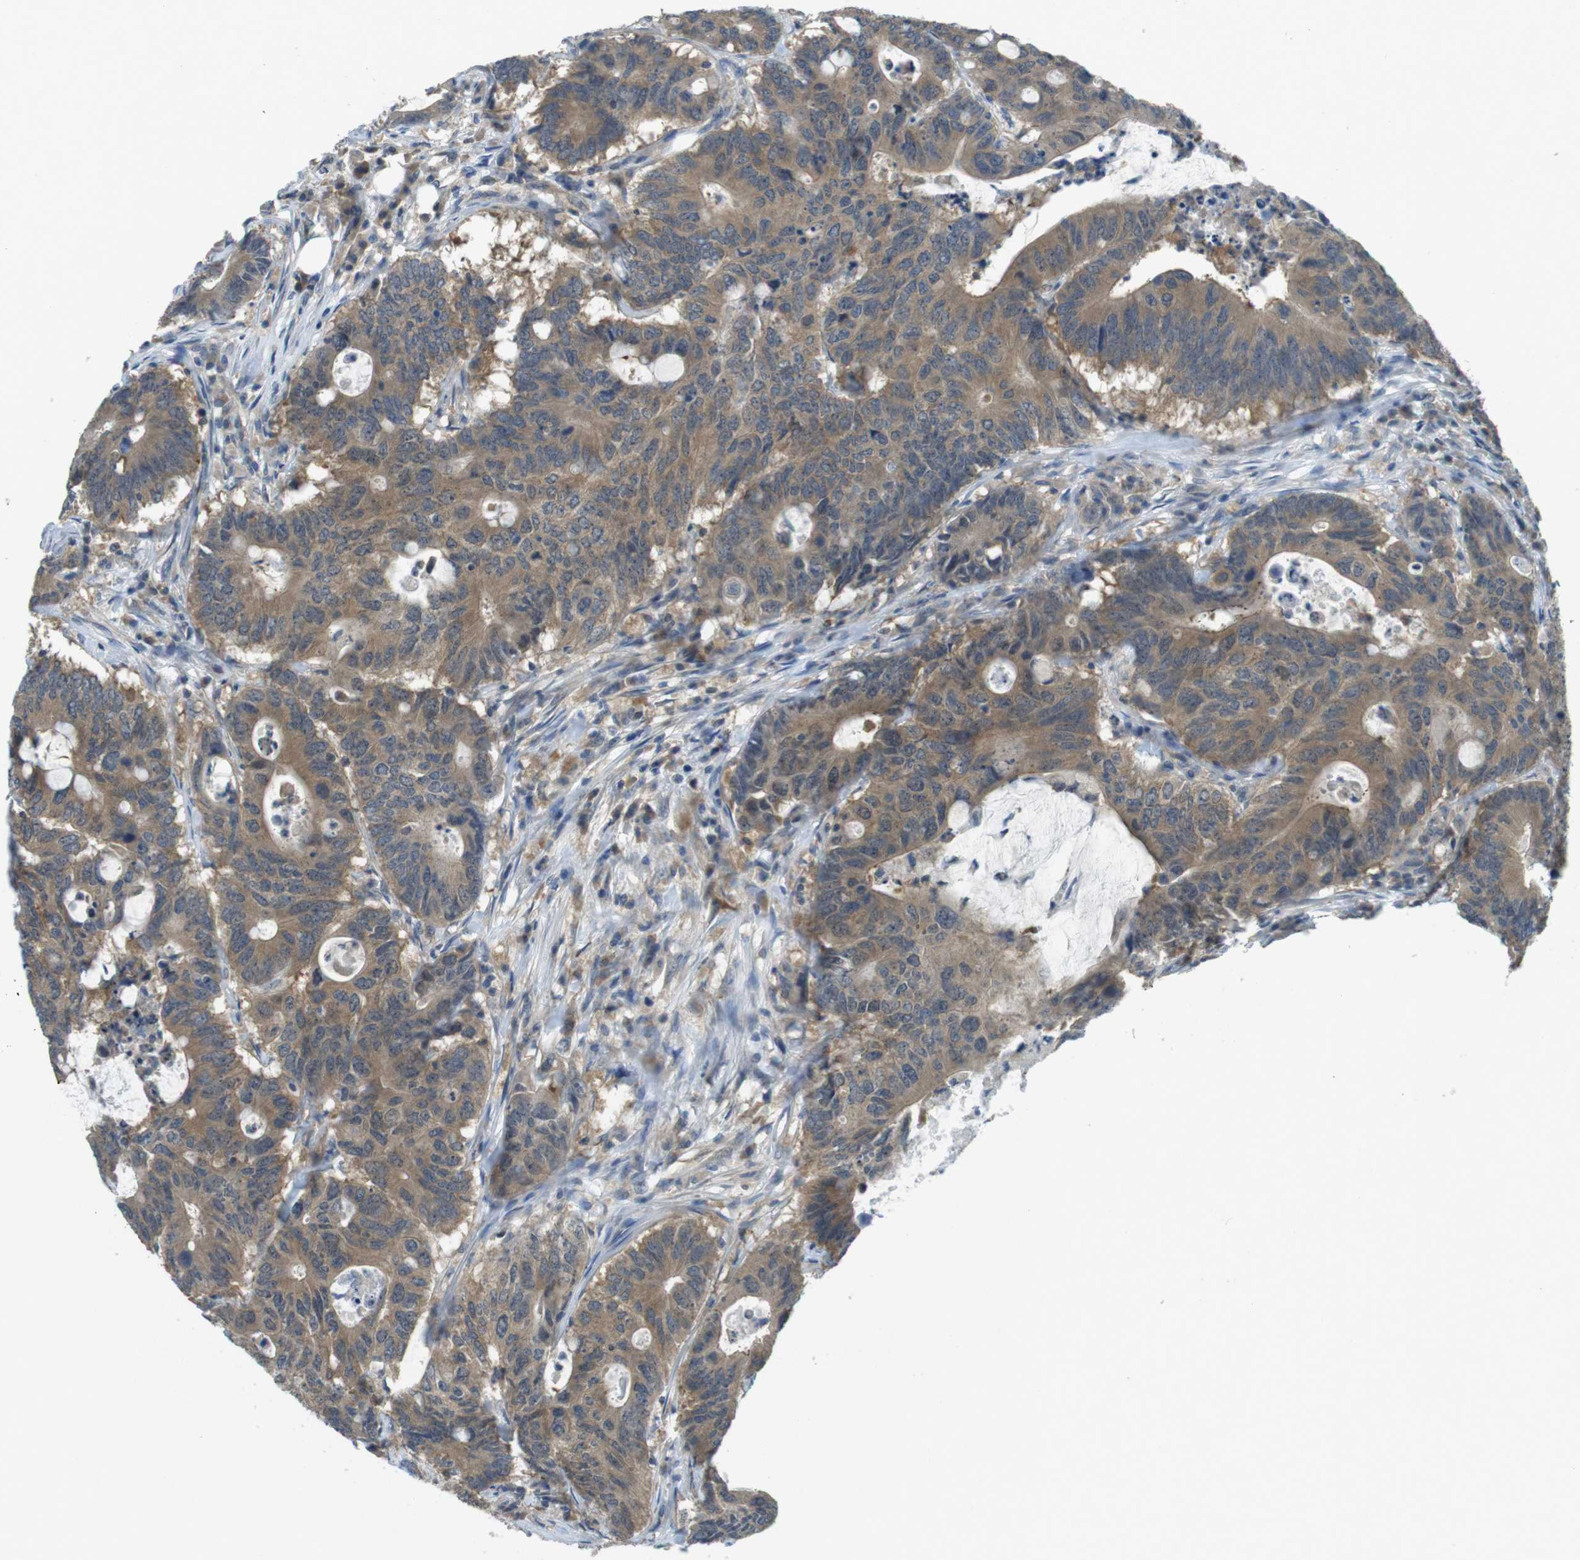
{"staining": {"intensity": "moderate", "quantity": ">75%", "location": "cytoplasmic/membranous"}, "tissue": "colorectal cancer", "cell_type": "Tumor cells", "image_type": "cancer", "snomed": [{"axis": "morphology", "description": "Adenocarcinoma, NOS"}, {"axis": "topography", "description": "Colon"}], "caption": "The photomicrograph demonstrates staining of adenocarcinoma (colorectal), revealing moderate cytoplasmic/membranous protein expression (brown color) within tumor cells. (brown staining indicates protein expression, while blue staining denotes nuclei).", "gene": "SUGT1", "patient": {"sex": "male", "age": 71}}